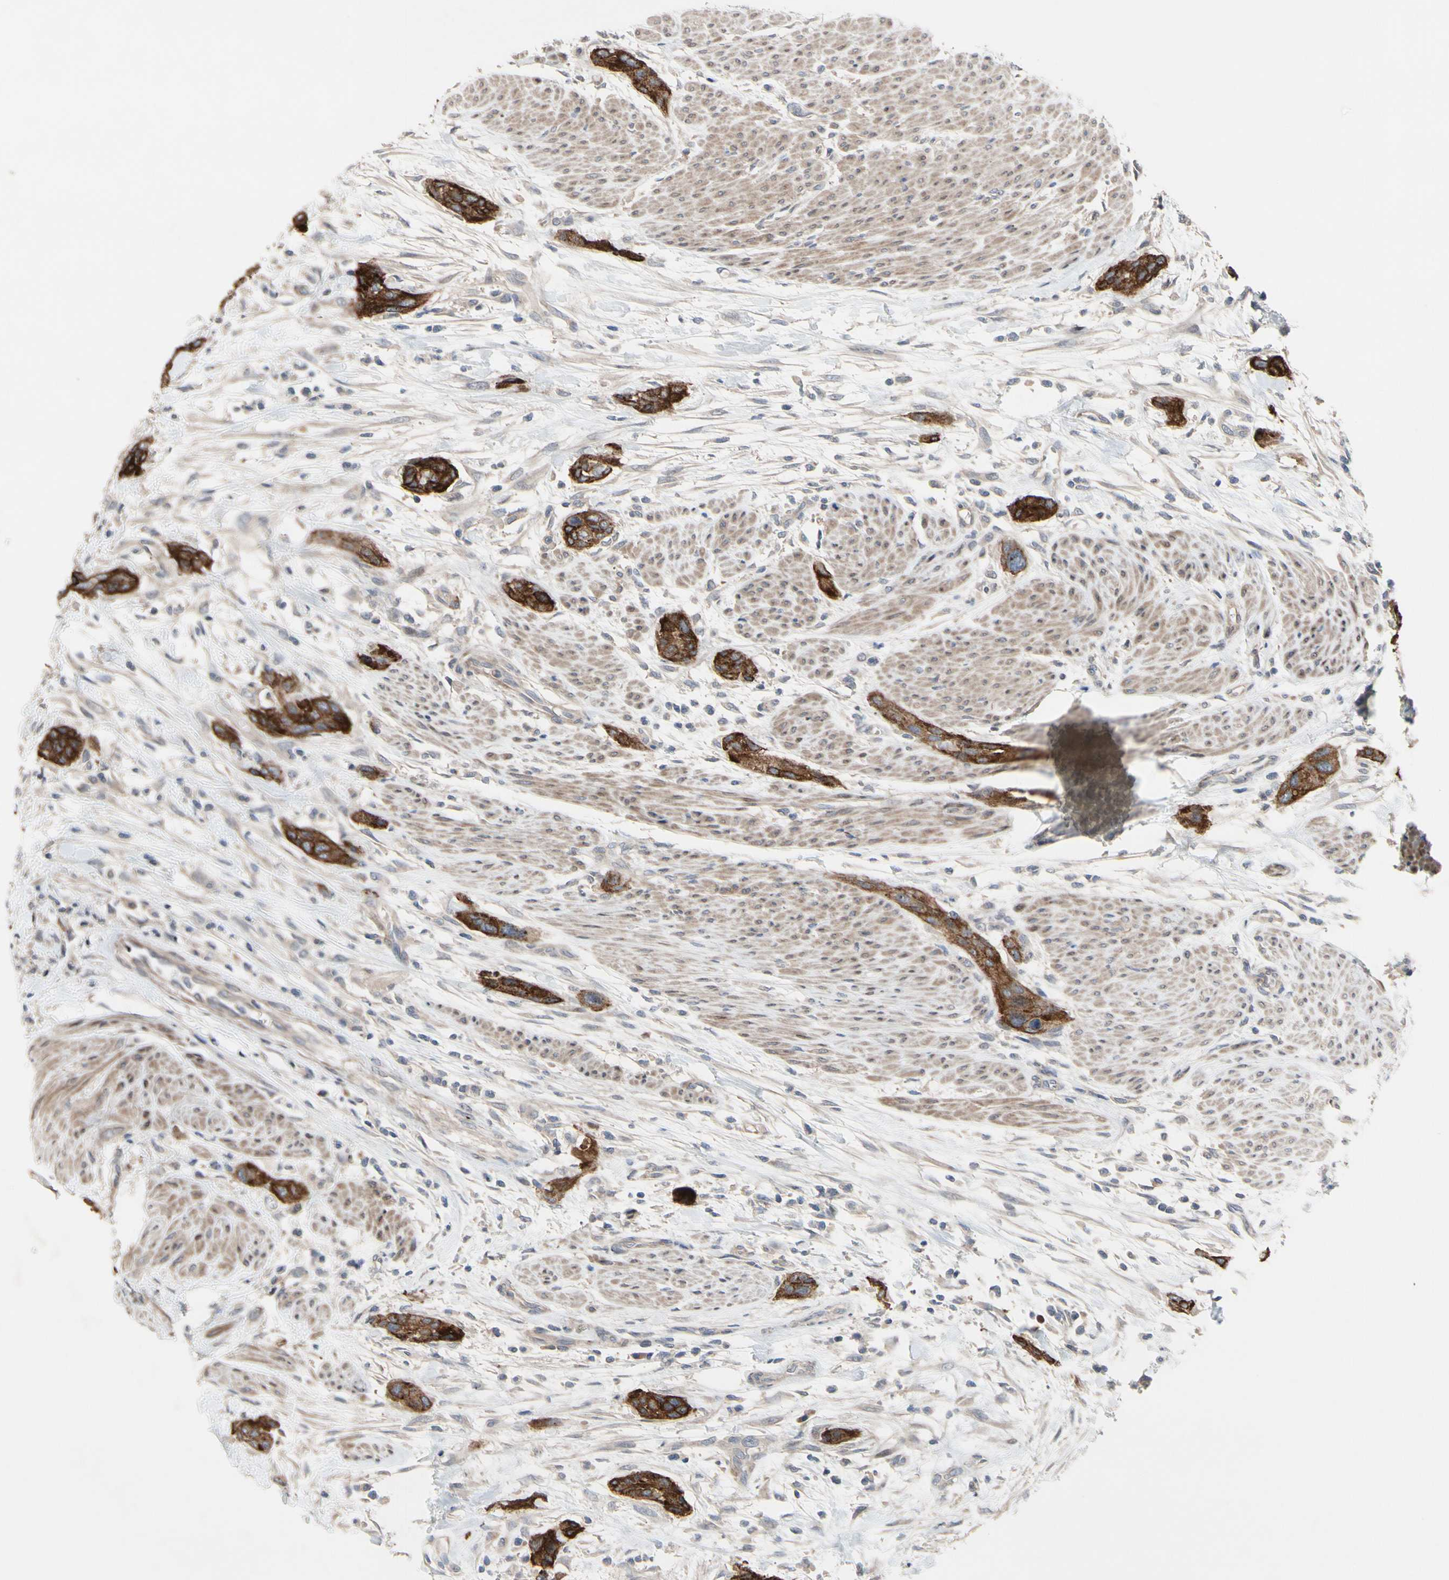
{"staining": {"intensity": "strong", "quantity": ">75%", "location": "cytoplasmic/membranous"}, "tissue": "urothelial cancer", "cell_type": "Tumor cells", "image_type": "cancer", "snomed": [{"axis": "morphology", "description": "Urothelial carcinoma, High grade"}, {"axis": "topography", "description": "Urinary bladder"}], "caption": "Tumor cells demonstrate high levels of strong cytoplasmic/membranous expression in about >75% of cells in high-grade urothelial carcinoma. The protein is shown in brown color, while the nuclei are stained blue.", "gene": "OAZ1", "patient": {"sex": "male", "age": 35}}